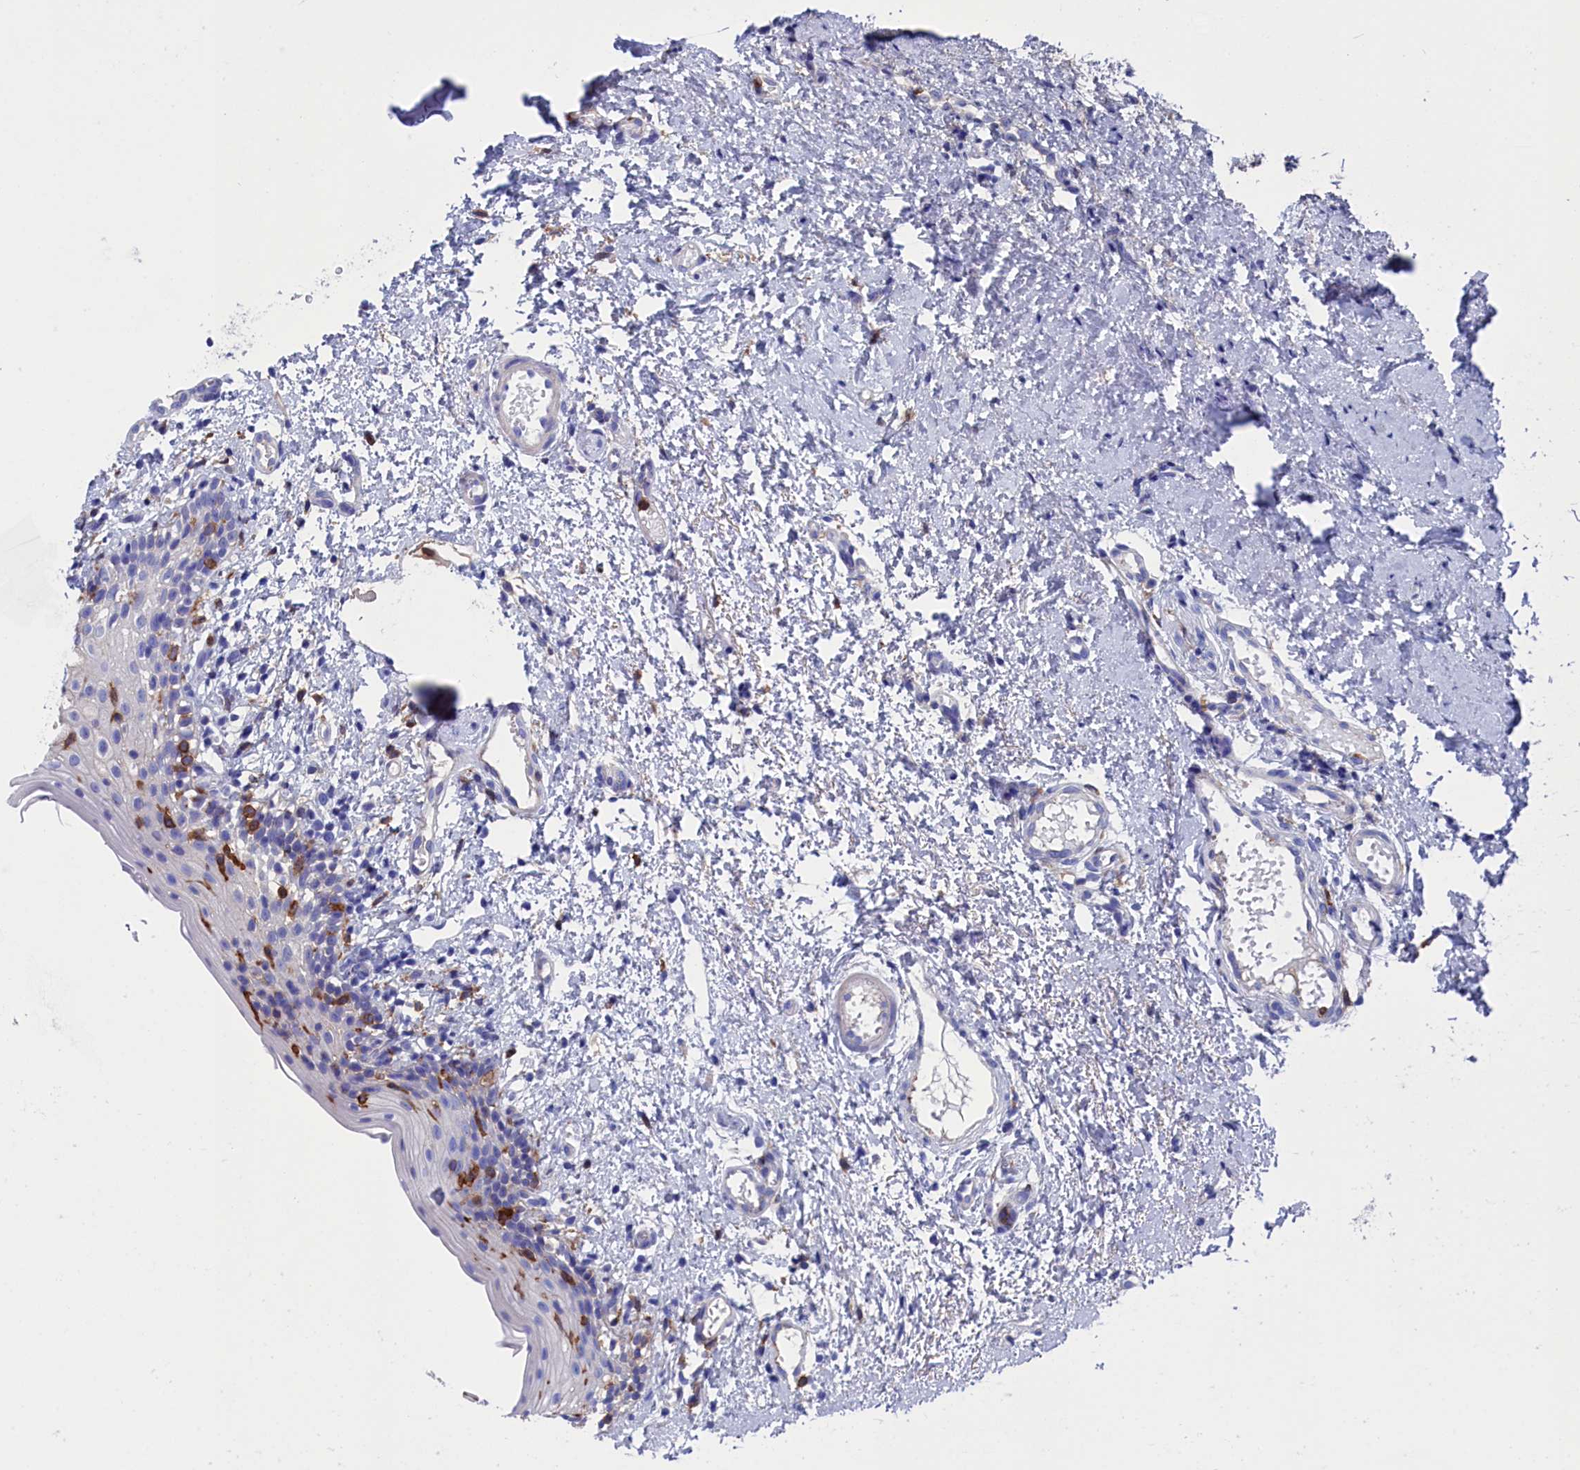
{"staining": {"intensity": "negative", "quantity": "none", "location": "none"}, "tissue": "oral mucosa", "cell_type": "Squamous epithelial cells", "image_type": "normal", "snomed": [{"axis": "morphology", "description": "Normal tissue, NOS"}, {"axis": "topography", "description": "Oral tissue"}], "caption": "A high-resolution micrograph shows IHC staining of benign oral mucosa, which demonstrates no significant expression in squamous epithelial cells. The staining is performed using DAB brown chromogen with nuclei counter-stained in using hematoxylin.", "gene": "TYROBP", "patient": {"sex": "female", "age": 13}}